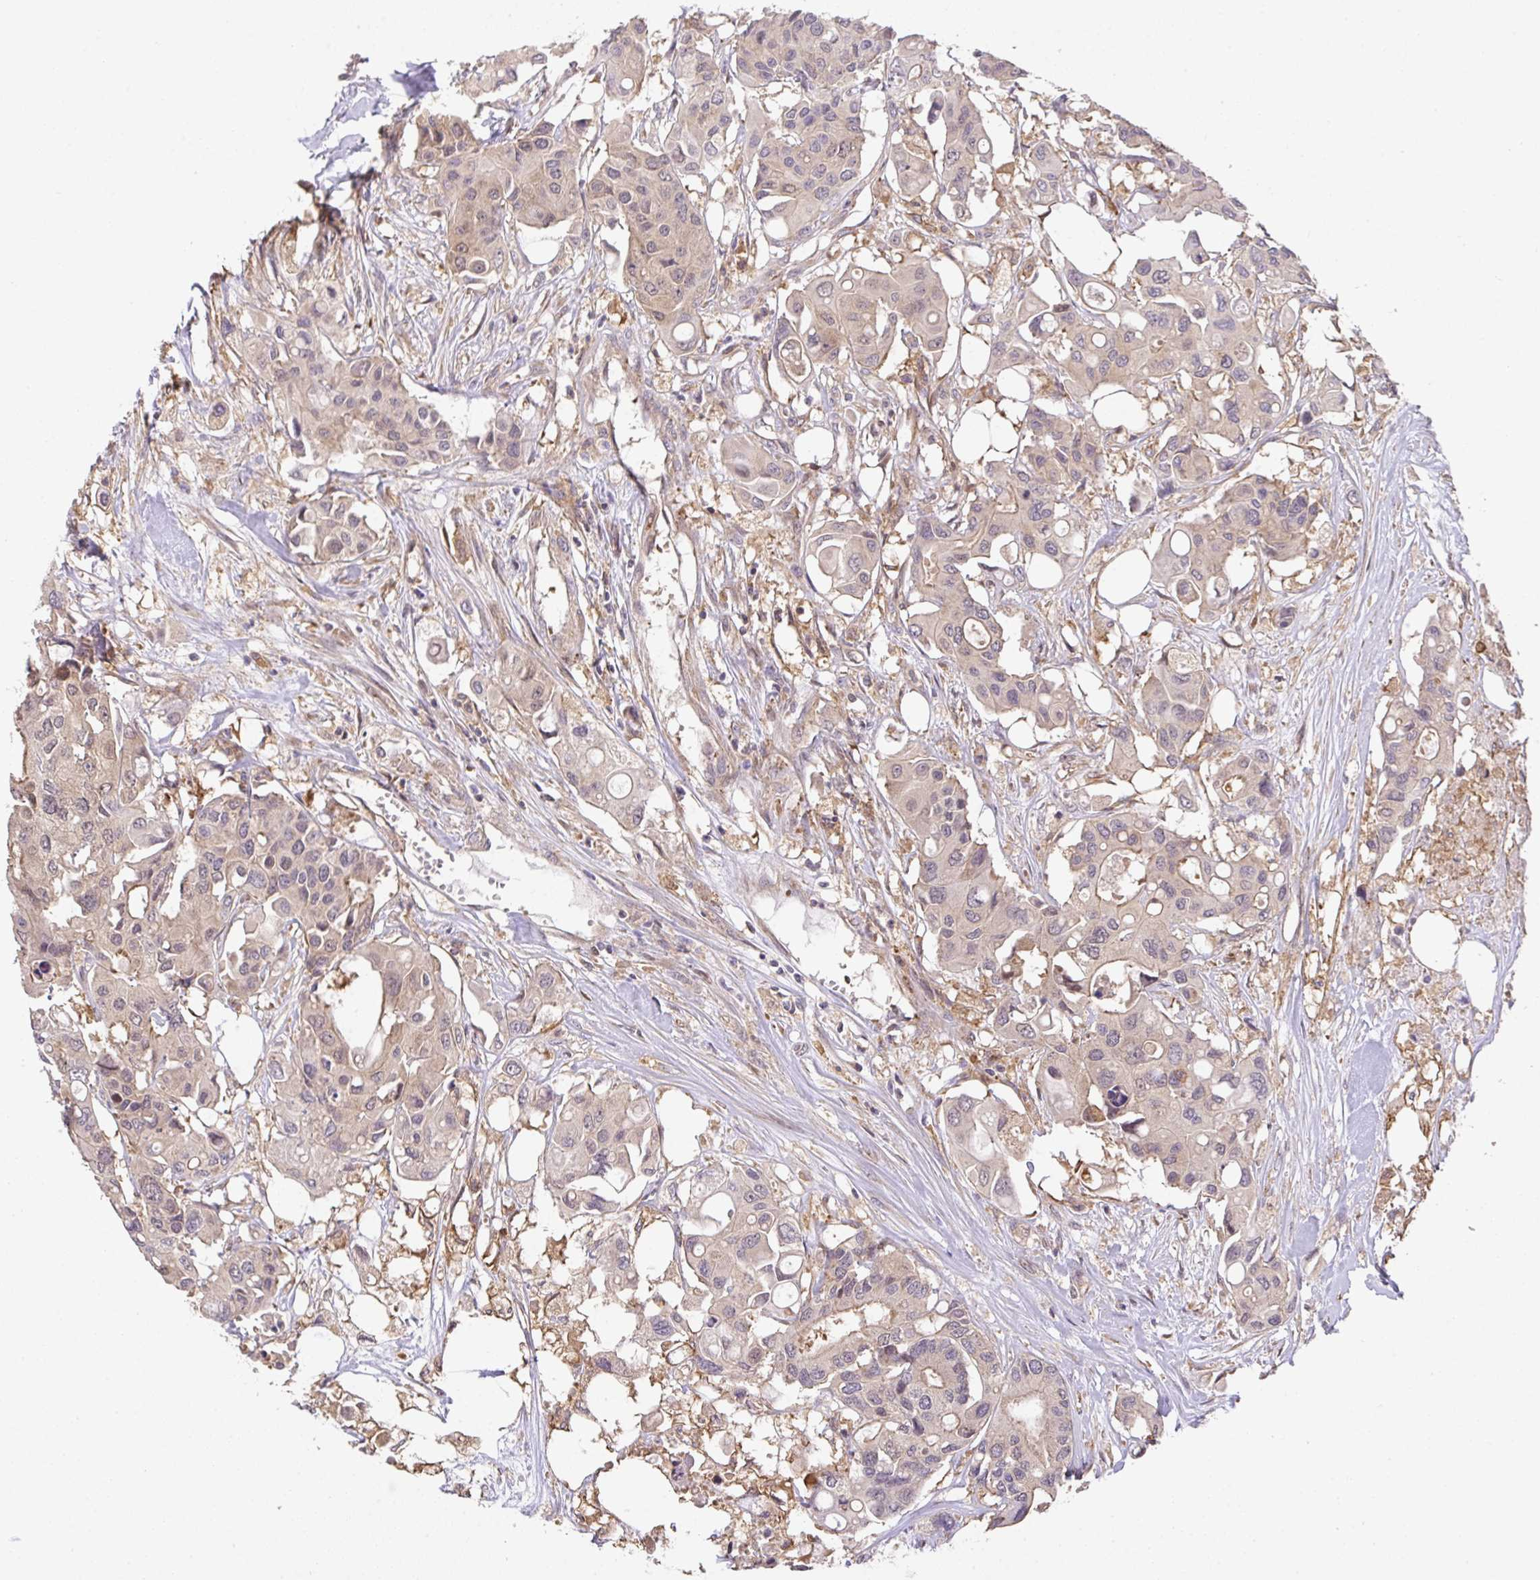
{"staining": {"intensity": "weak", "quantity": "<25%", "location": "cytoplasmic/membranous"}, "tissue": "colorectal cancer", "cell_type": "Tumor cells", "image_type": "cancer", "snomed": [{"axis": "morphology", "description": "Adenocarcinoma, NOS"}, {"axis": "topography", "description": "Colon"}], "caption": "IHC of adenocarcinoma (colorectal) demonstrates no positivity in tumor cells.", "gene": "EEF1AKMT1", "patient": {"sex": "male", "age": 77}}